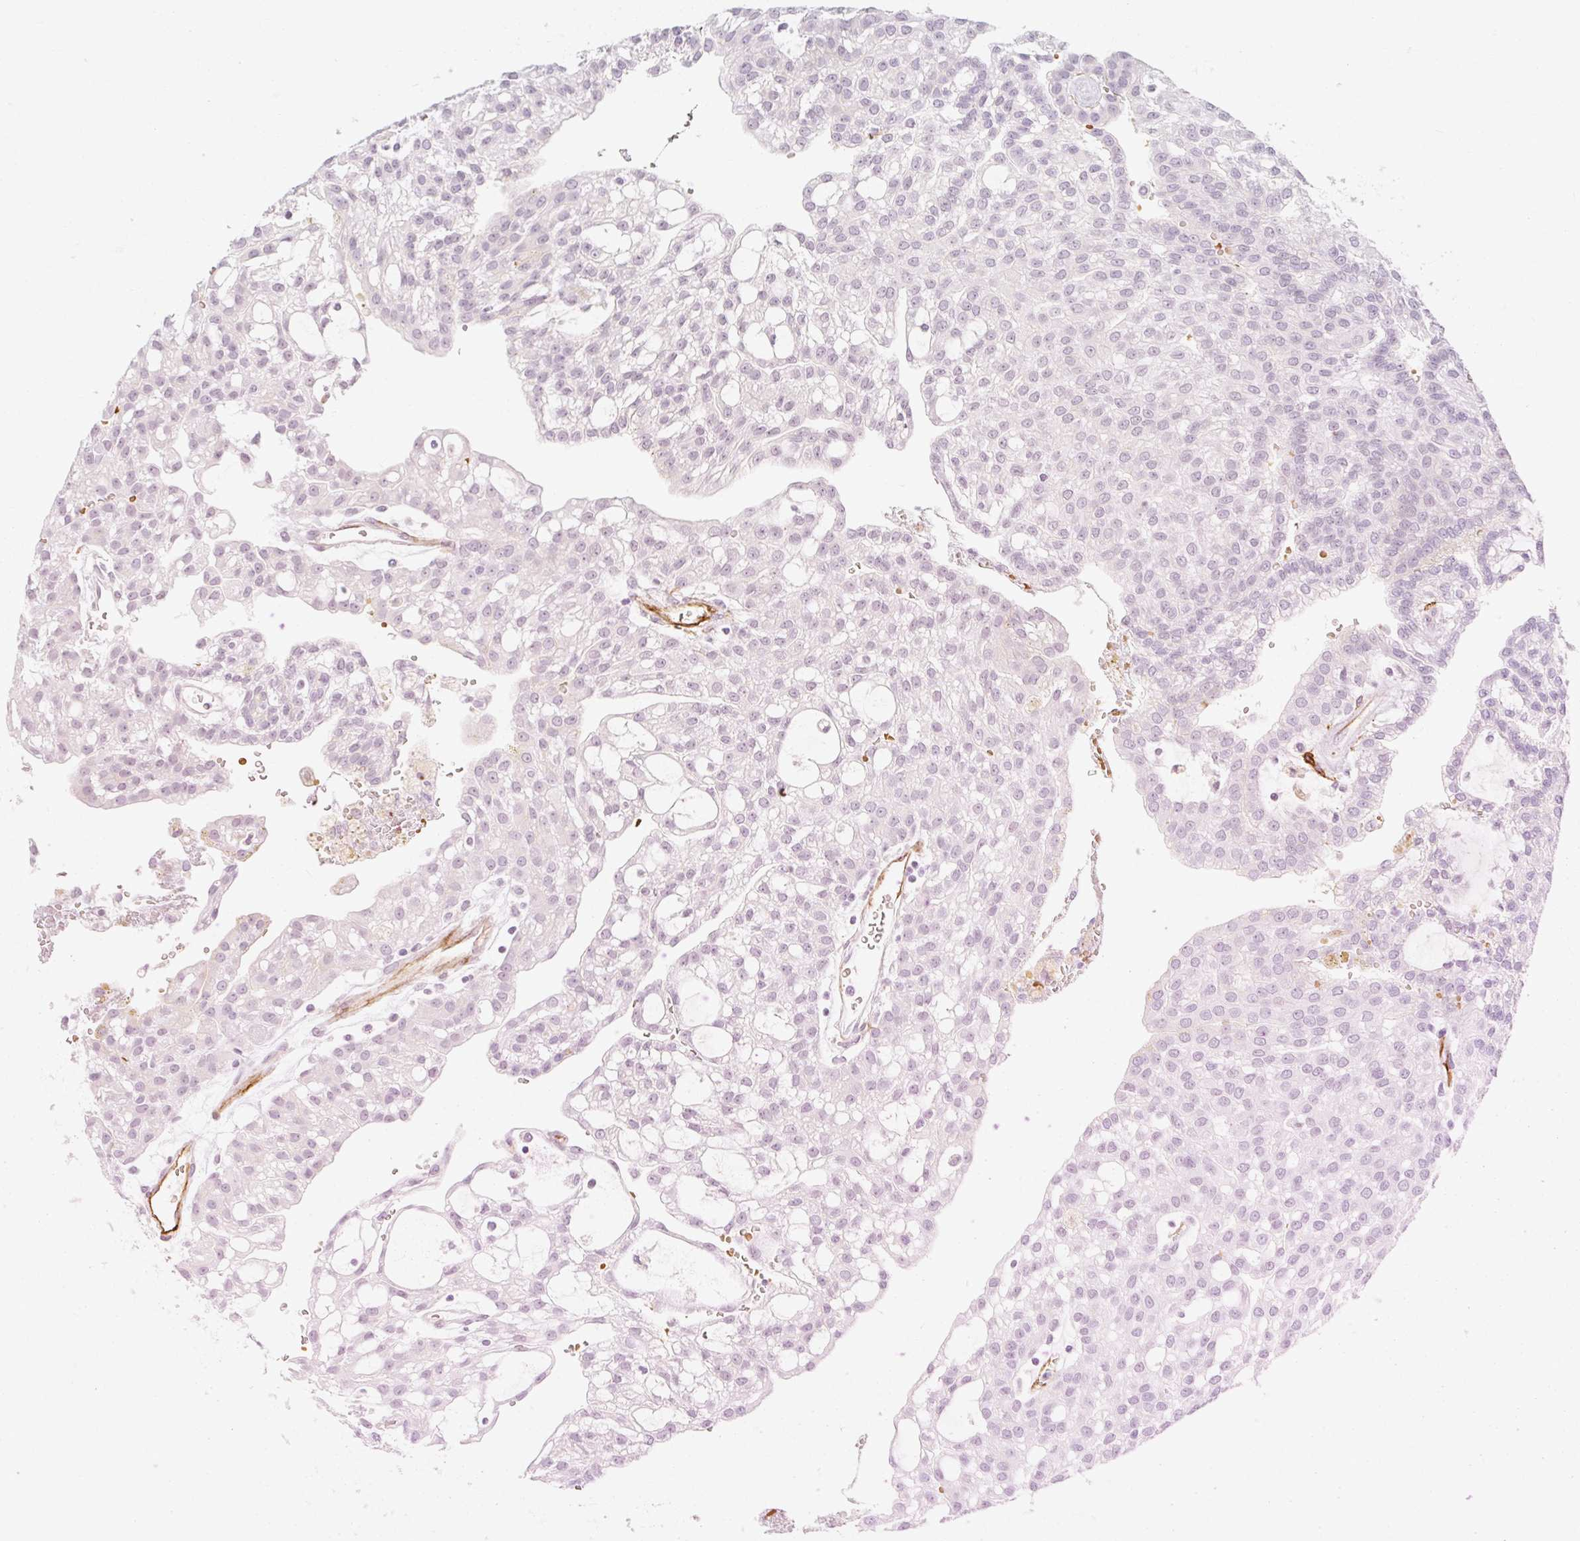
{"staining": {"intensity": "weak", "quantity": "<25%", "location": "nuclear"}, "tissue": "renal cancer", "cell_type": "Tumor cells", "image_type": "cancer", "snomed": [{"axis": "morphology", "description": "Adenocarcinoma, NOS"}, {"axis": "topography", "description": "Kidney"}], "caption": "Tumor cells show no significant staining in adenocarcinoma (renal). (DAB IHC visualized using brightfield microscopy, high magnification).", "gene": "TAF1L", "patient": {"sex": "male", "age": 63}}